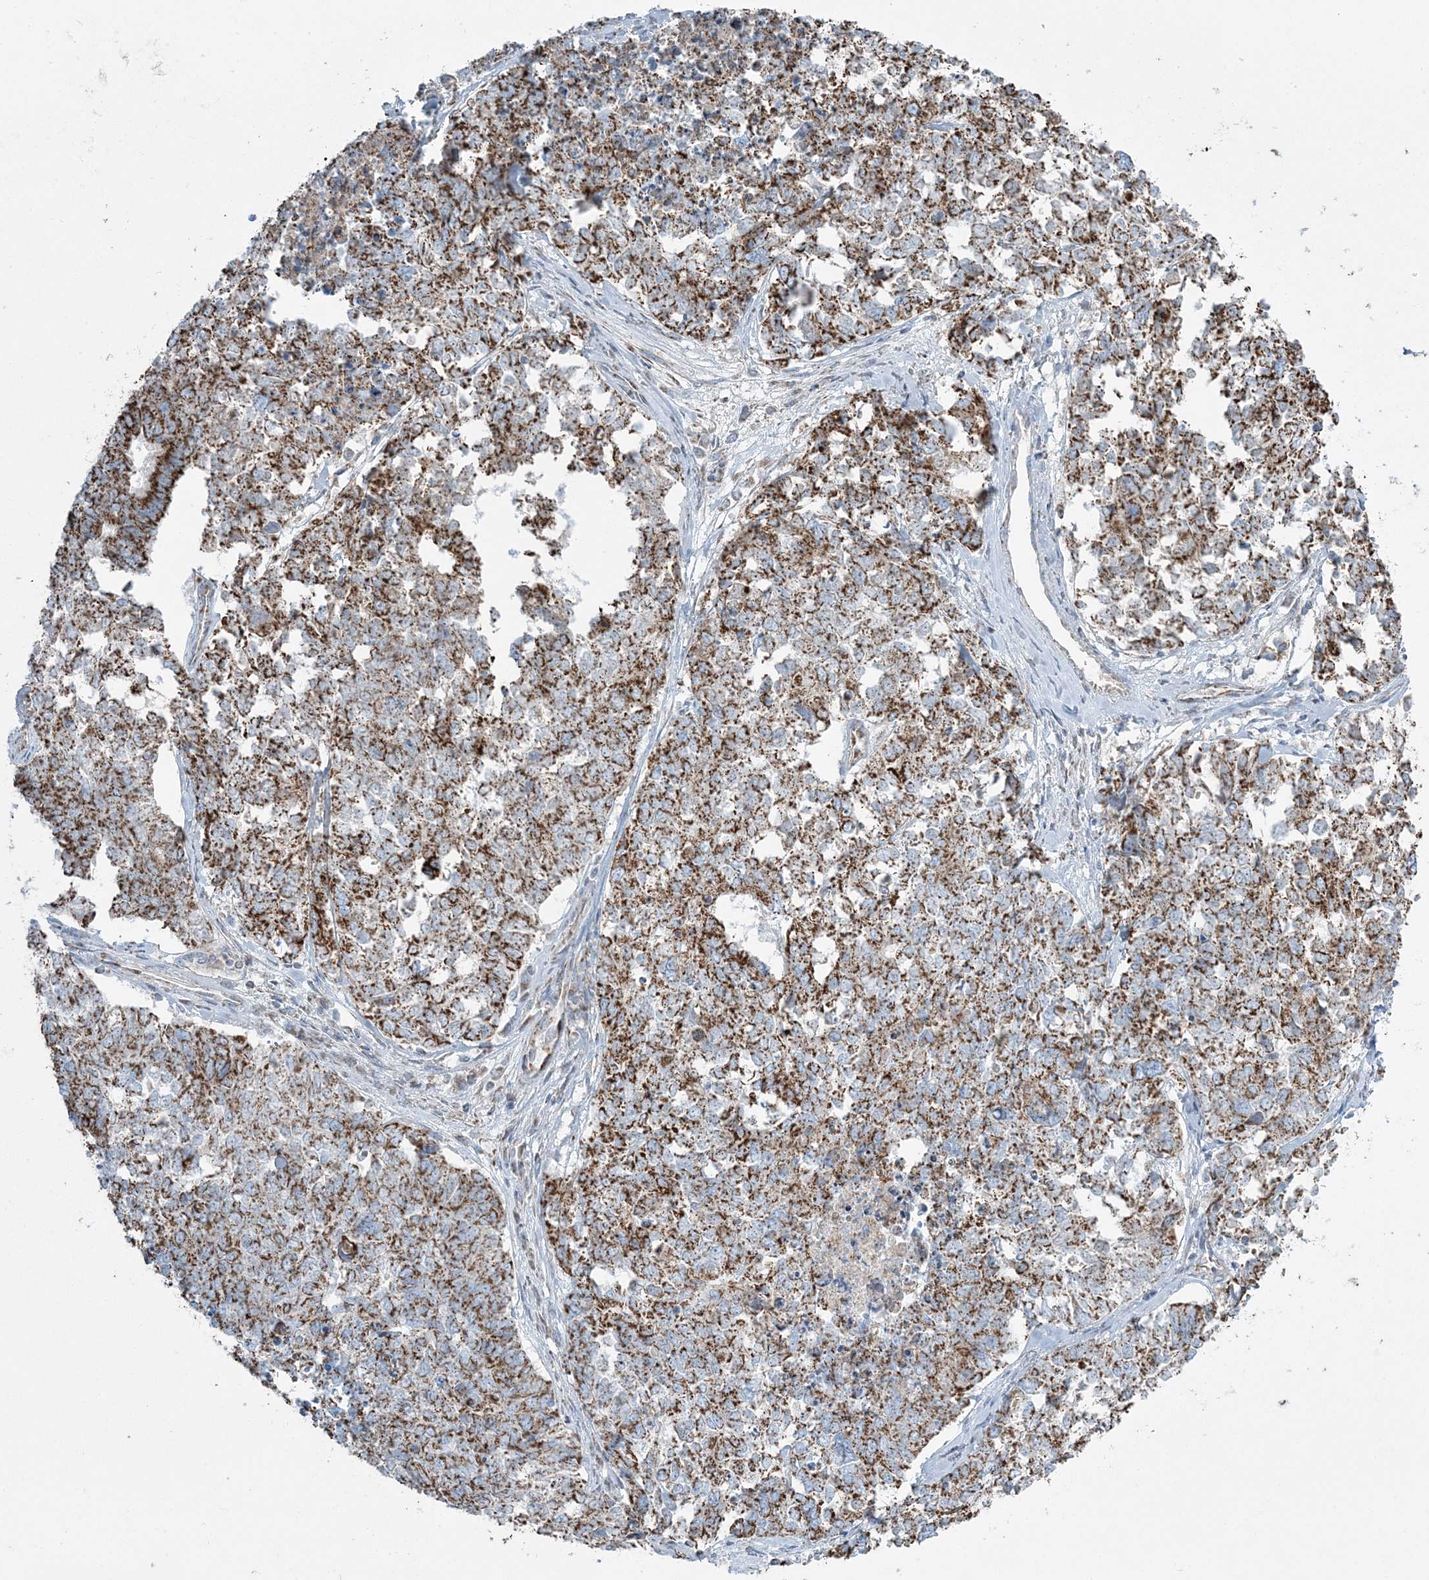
{"staining": {"intensity": "strong", "quantity": ">75%", "location": "cytoplasmic/membranous"}, "tissue": "cervical cancer", "cell_type": "Tumor cells", "image_type": "cancer", "snomed": [{"axis": "morphology", "description": "Squamous cell carcinoma, NOS"}, {"axis": "topography", "description": "Cervix"}], "caption": "Immunohistochemistry (DAB (3,3'-diaminobenzidine)) staining of human squamous cell carcinoma (cervical) reveals strong cytoplasmic/membranous protein expression in approximately >75% of tumor cells. (DAB IHC with brightfield microscopy, high magnification).", "gene": "RAB11FIP3", "patient": {"sex": "female", "age": 63}}